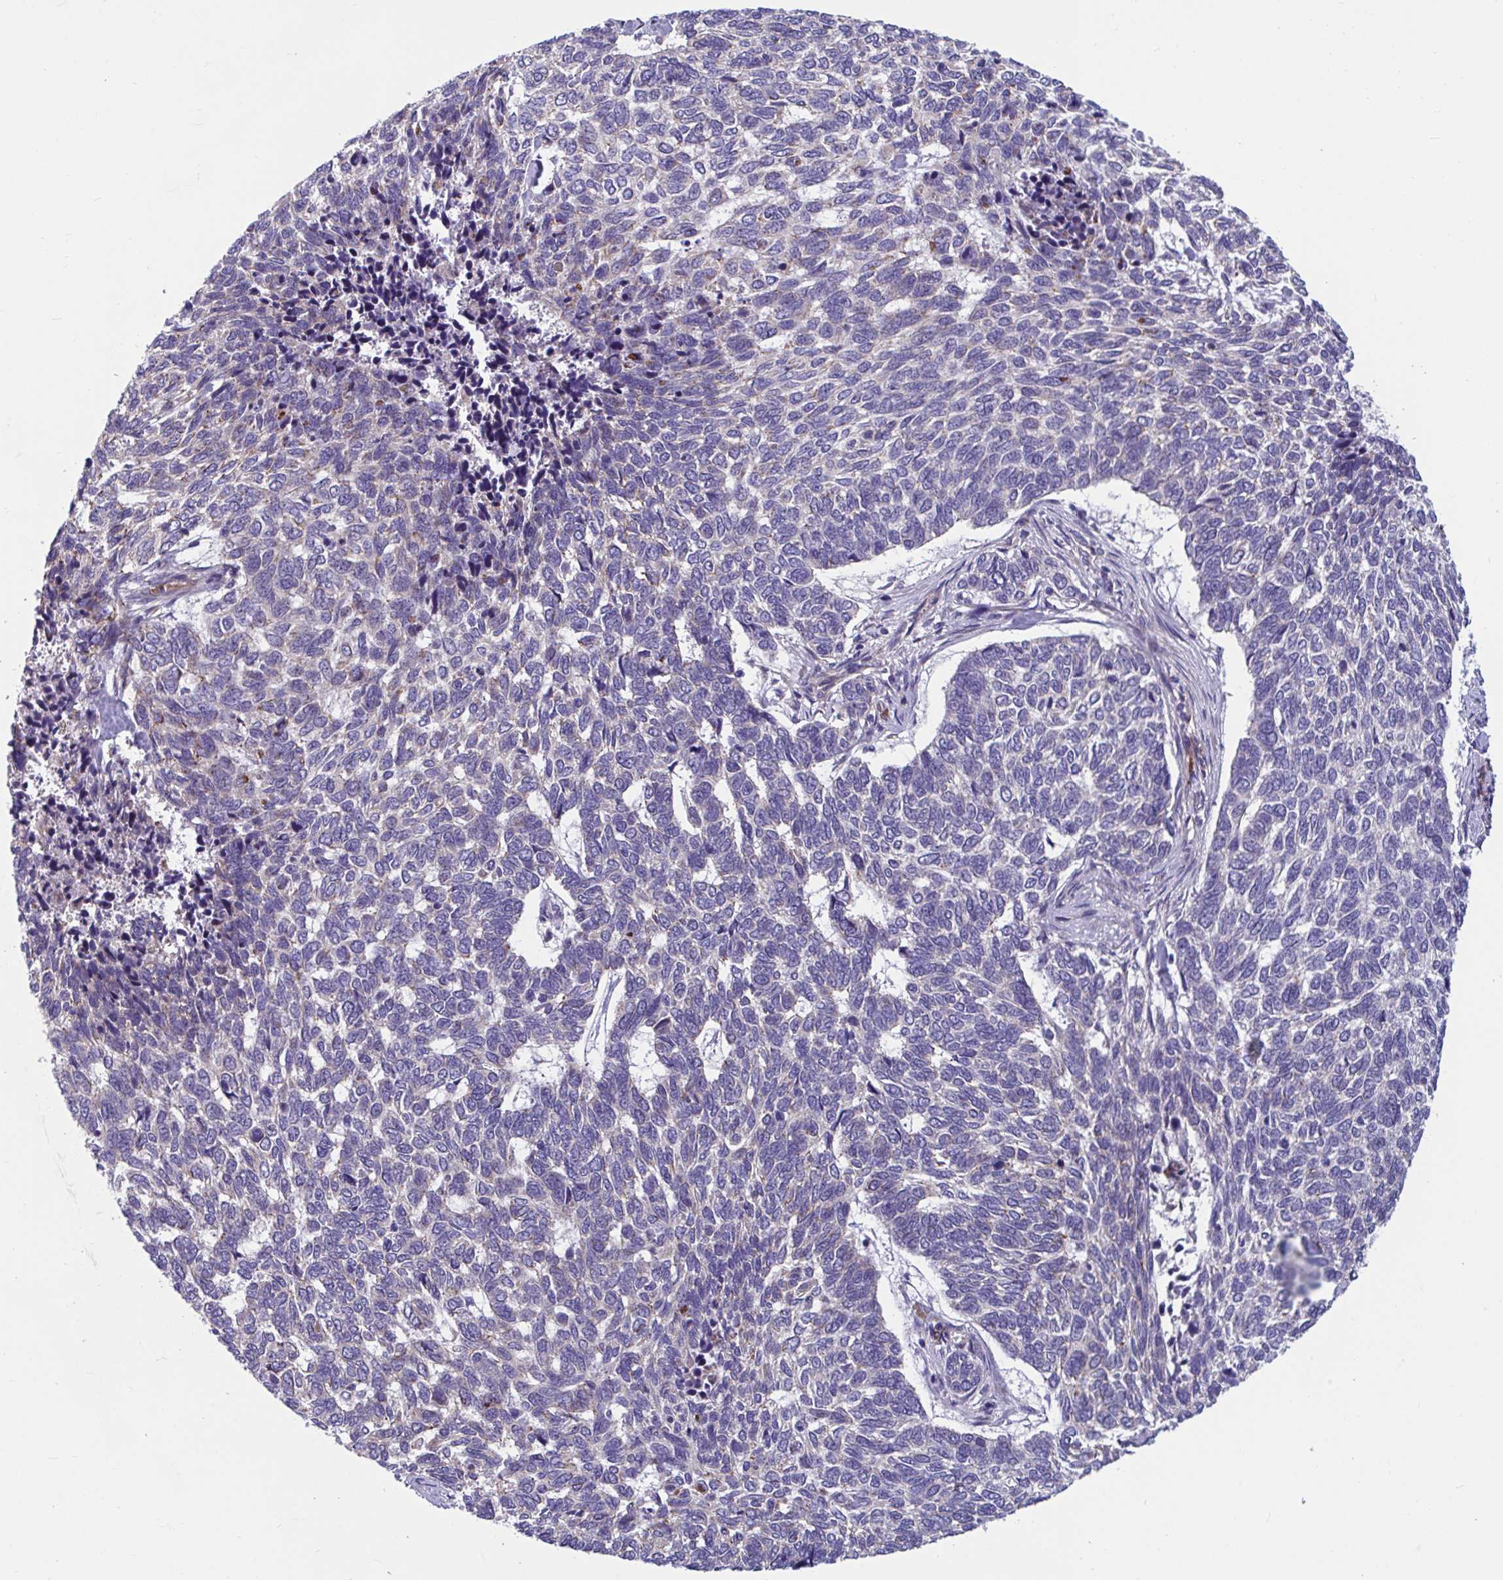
{"staining": {"intensity": "negative", "quantity": "none", "location": "none"}, "tissue": "skin cancer", "cell_type": "Tumor cells", "image_type": "cancer", "snomed": [{"axis": "morphology", "description": "Basal cell carcinoma"}, {"axis": "topography", "description": "Skin"}], "caption": "The immunohistochemistry image has no significant positivity in tumor cells of skin basal cell carcinoma tissue.", "gene": "WBP1", "patient": {"sex": "female", "age": 65}}